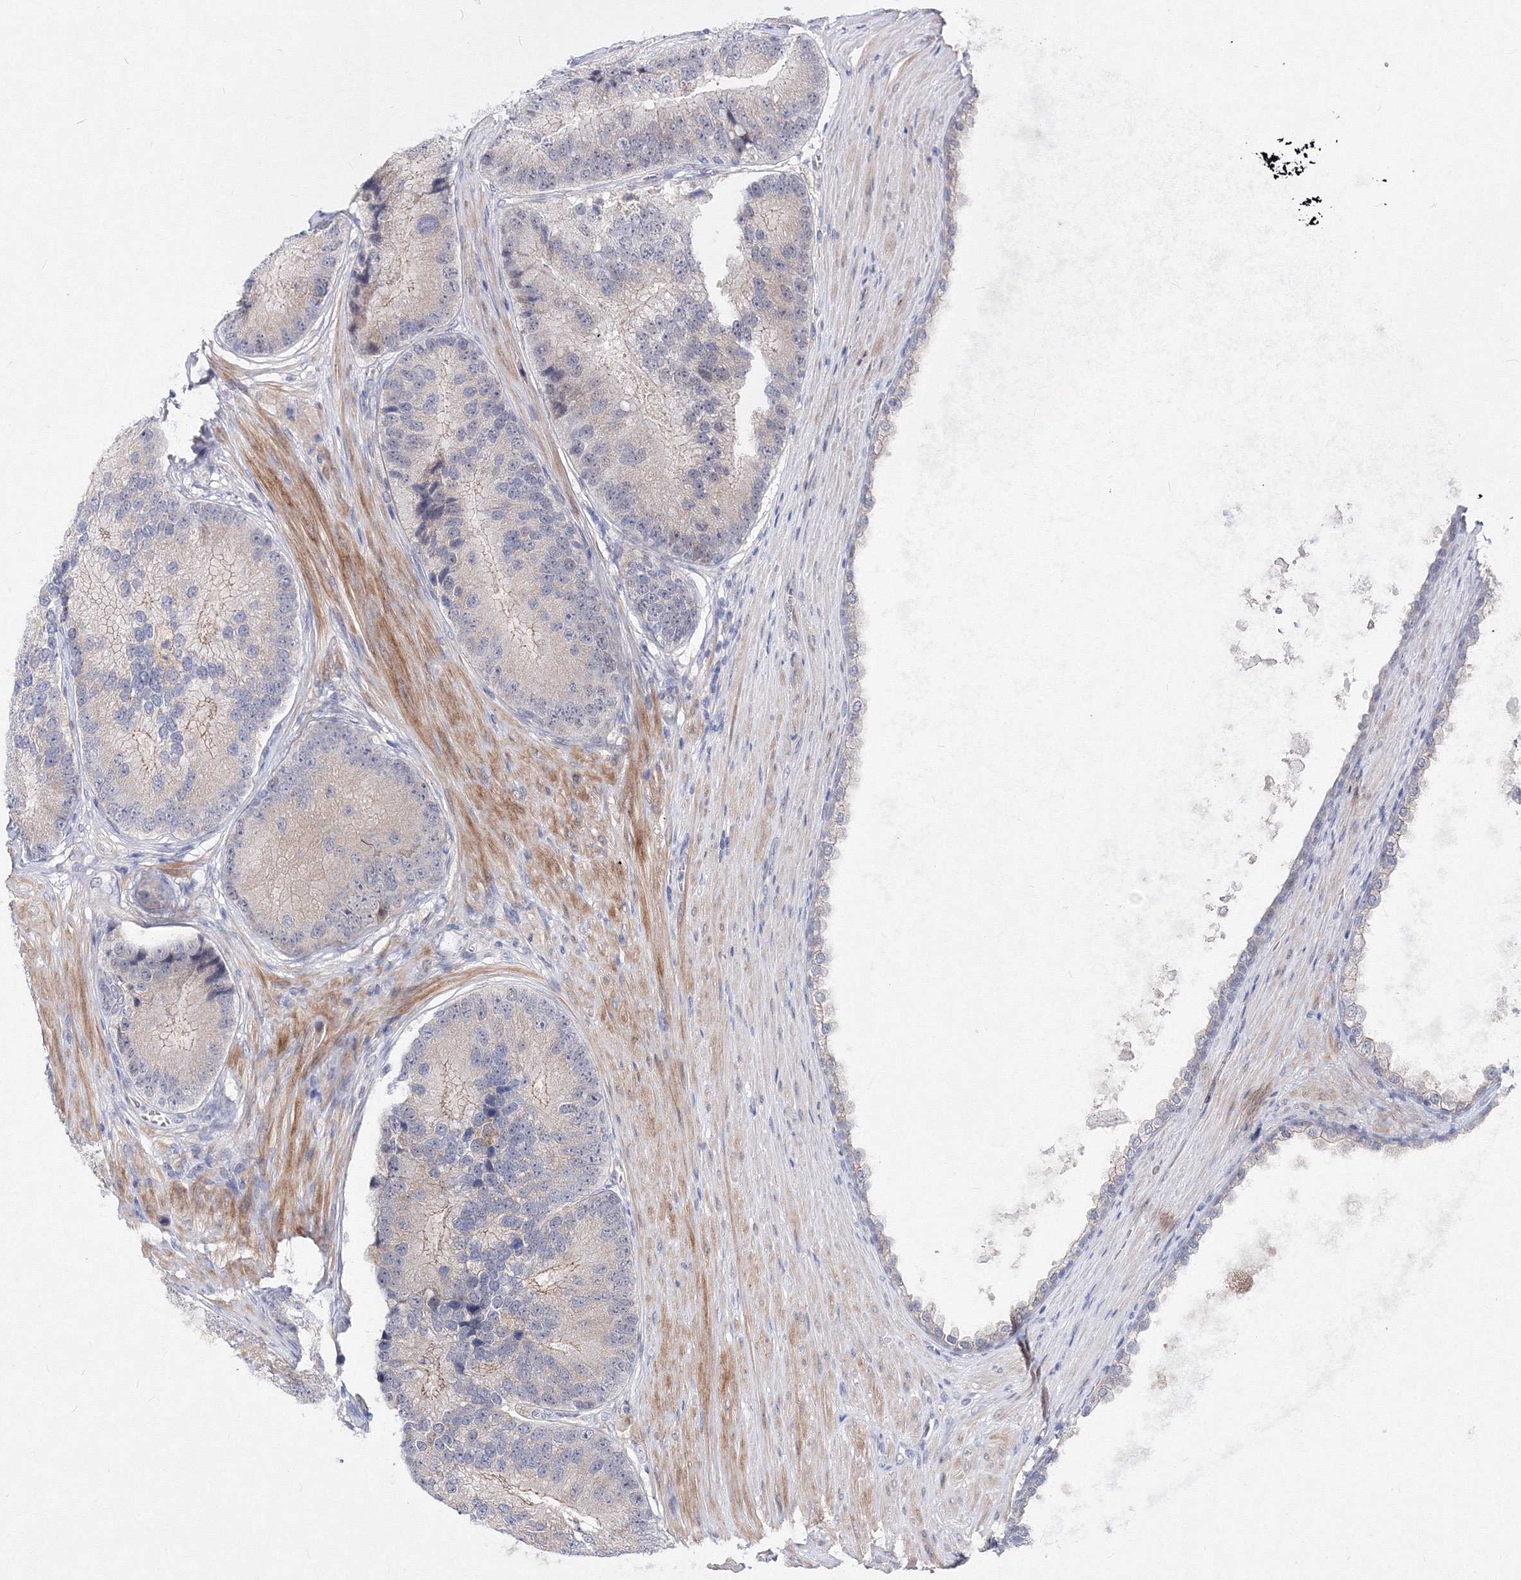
{"staining": {"intensity": "negative", "quantity": "none", "location": "none"}, "tissue": "prostate cancer", "cell_type": "Tumor cells", "image_type": "cancer", "snomed": [{"axis": "morphology", "description": "Adenocarcinoma, High grade"}, {"axis": "topography", "description": "Prostate"}], "caption": "A histopathology image of human prostate cancer is negative for staining in tumor cells.", "gene": "C11orf52", "patient": {"sex": "male", "age": 70}}